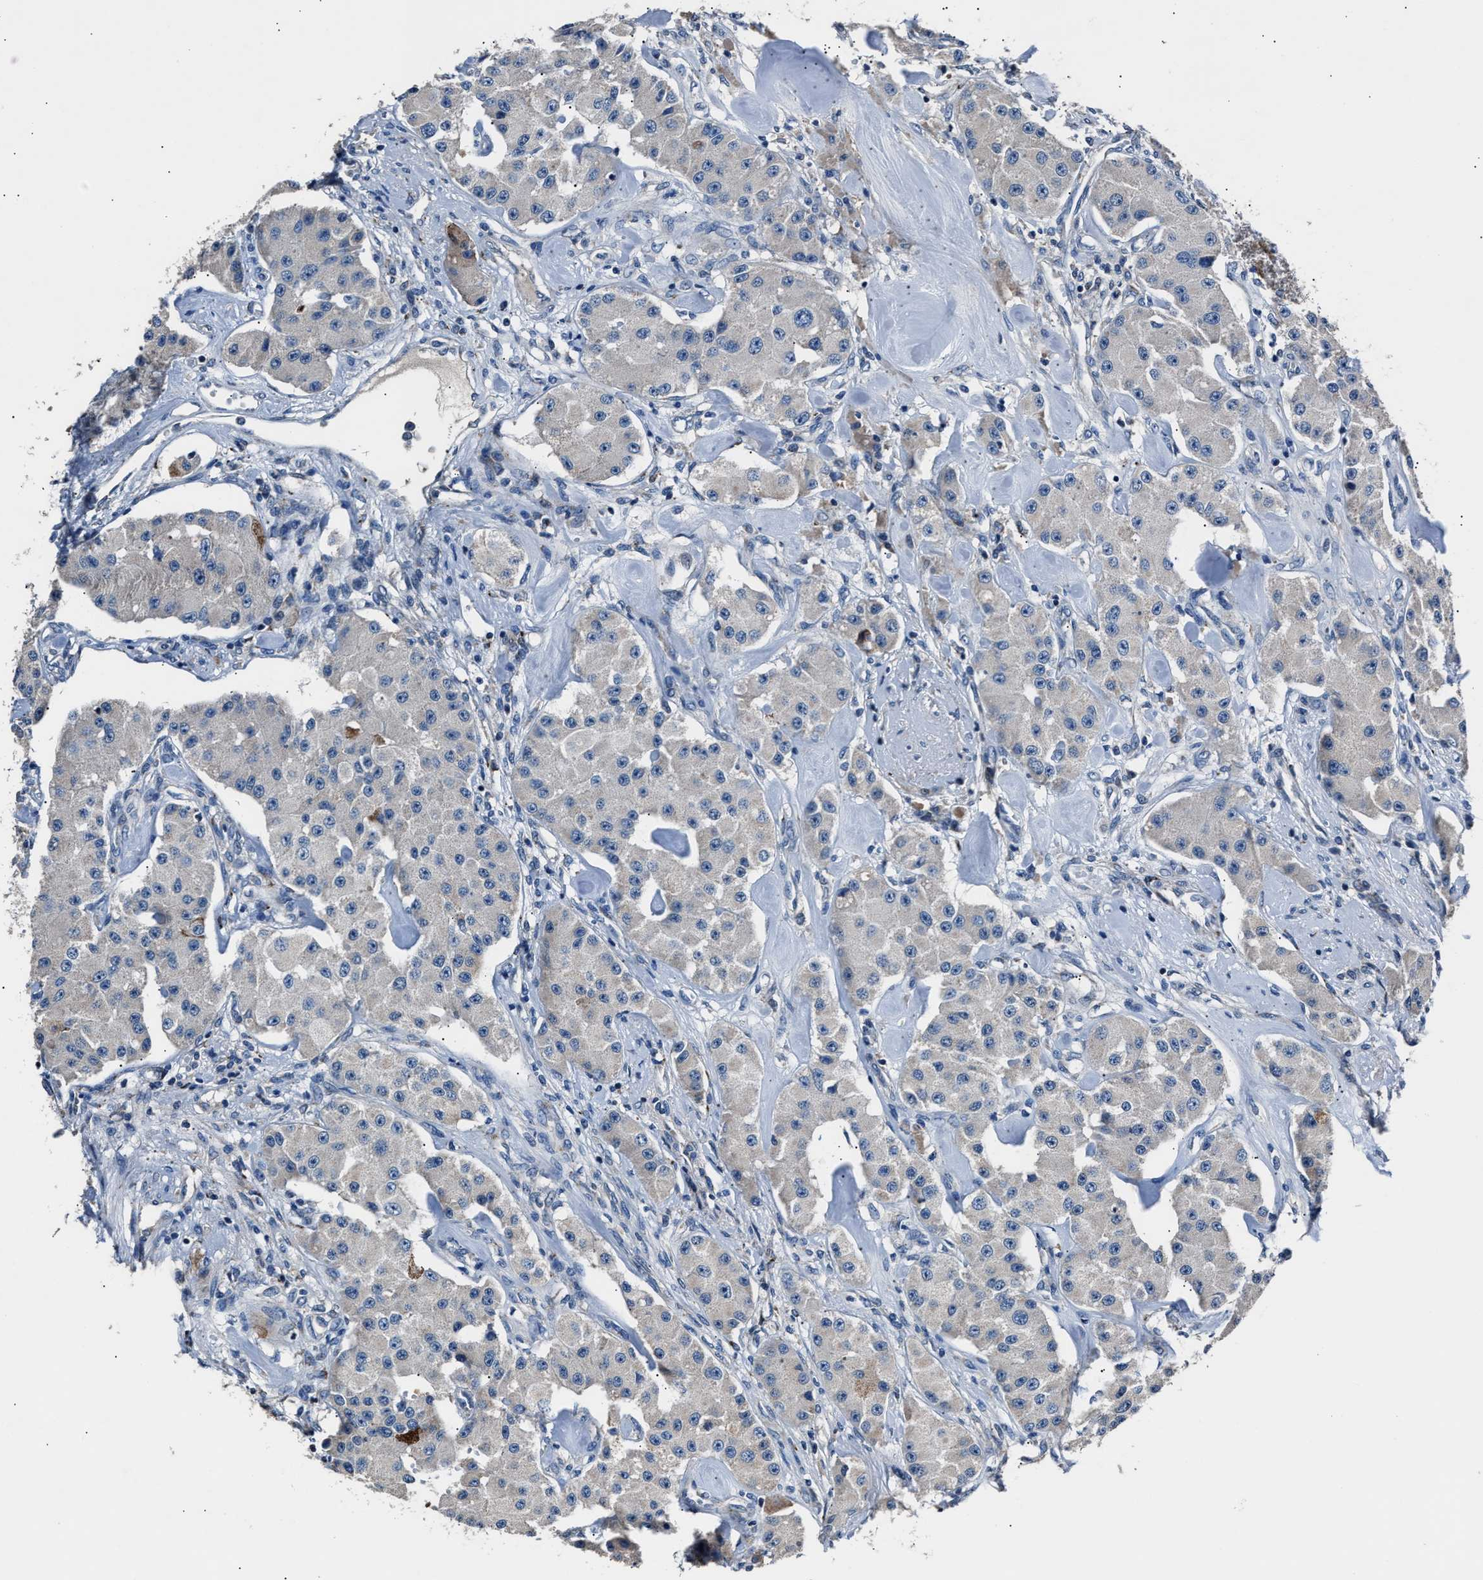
{"staining": {"intensity": "negative", "quantity": "none", "location": "none"}, "tissue": "carcinoid", "cell_type": "Tumor cells", "image_type": "cancer", "snomed": [{"axis": "morphology", "description": "Carcinoid, malignant, NOS"}, {"axis": "topography", "description": "Pancreas"}], "caption": "Tumor cells are negative for brown protein staining in carcinoid.", "gene": "DNAJC24", "patient": {"sex": "male", "age": 41}}